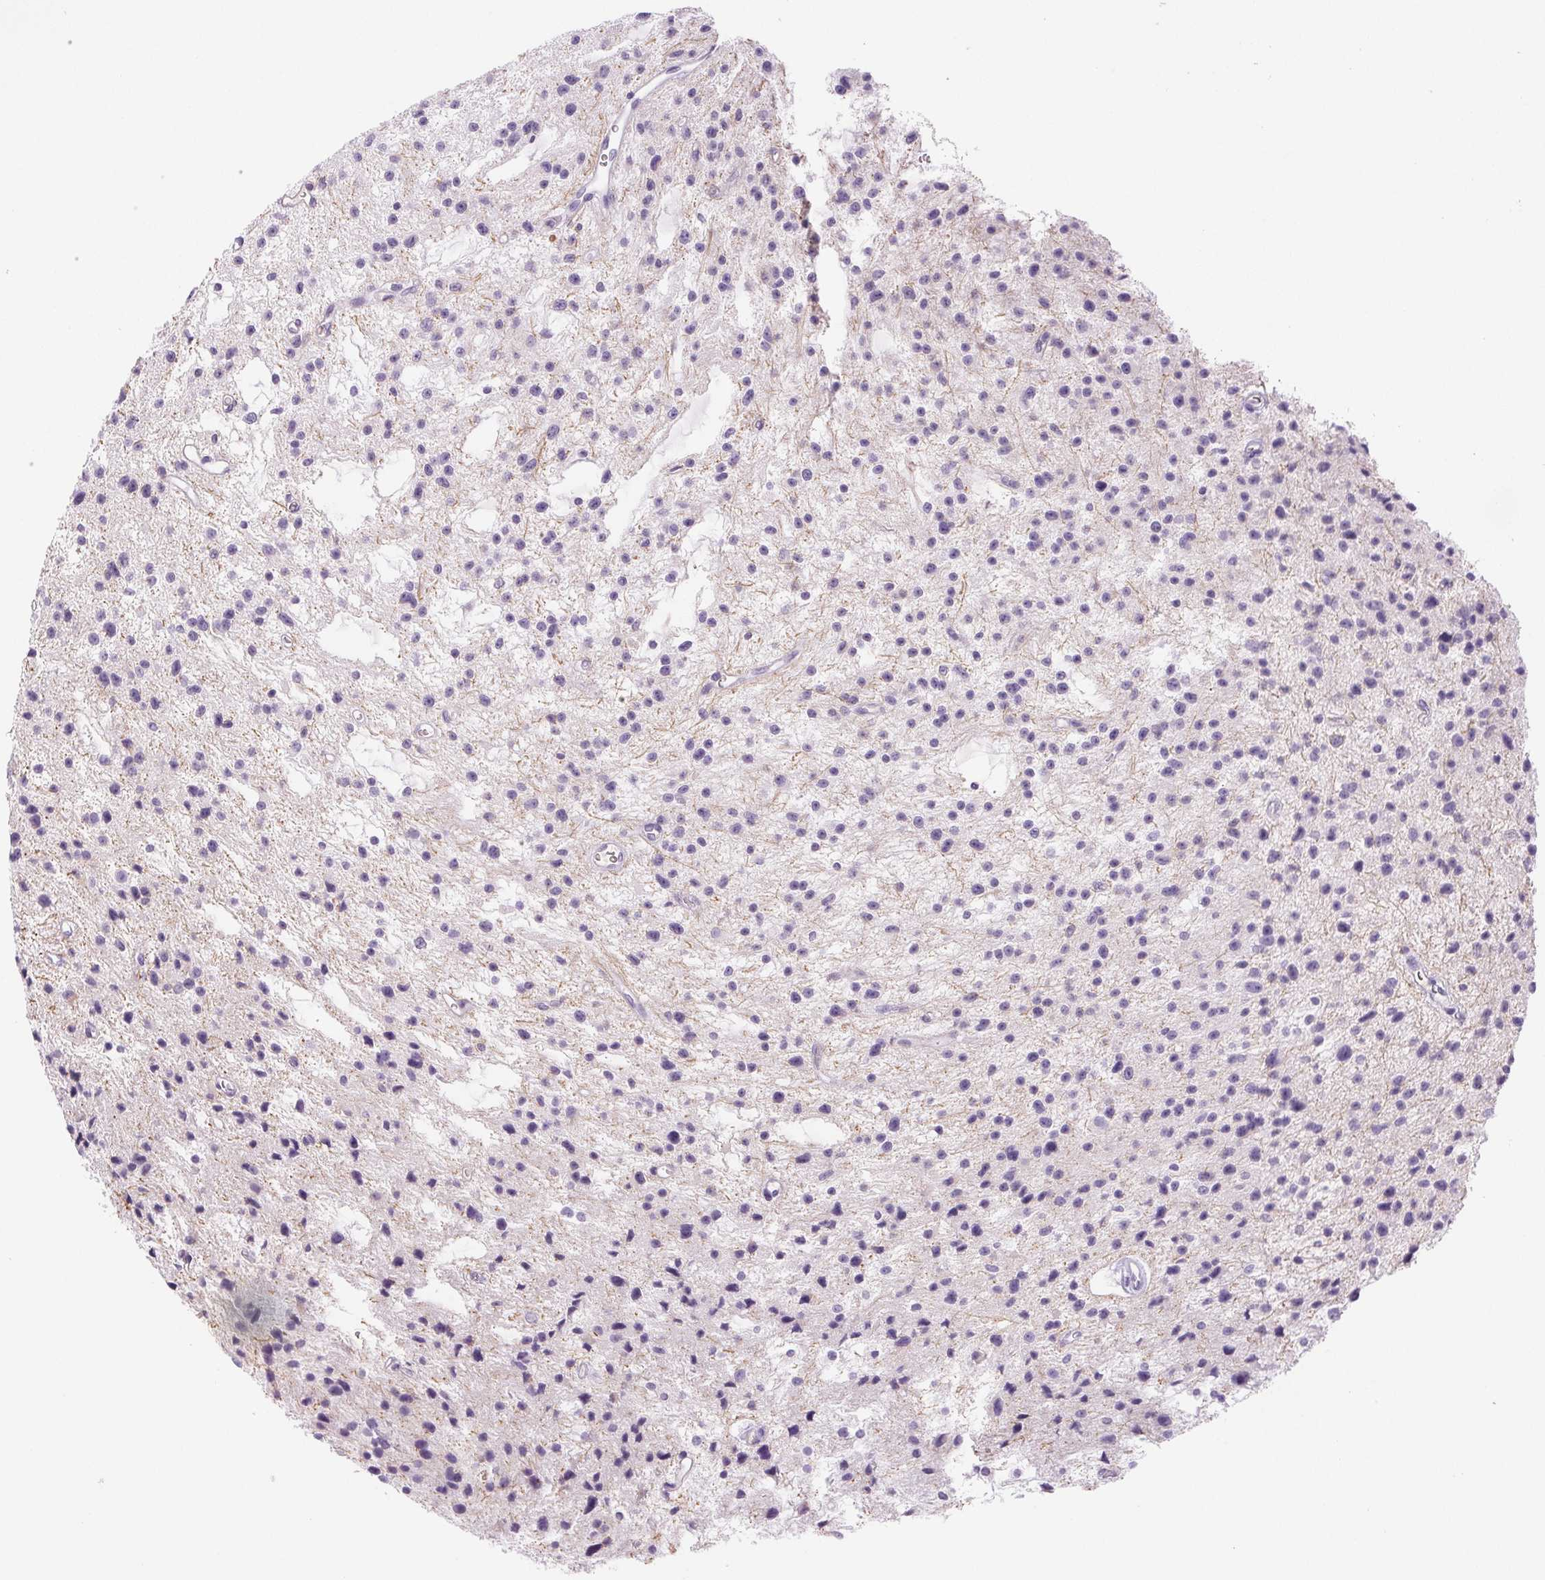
{"staining": {"intensity": "negative", "quantity": "none", "location": "none"}, "tissue": "glioma", "cell_type": "Tumor cells", "image_type": "cancer", "snomed": [{"axis": "morphology", "description": "Glioma, malignant, Low grade"}, {"axis": "topography", "description": "Brain"}], "caption": "This is an IHC photomicrograph of human glioma. There is no positivity in tumor cells.", "gene": "IFIT1B", "patient": {"sex": "male", "age": 43}}